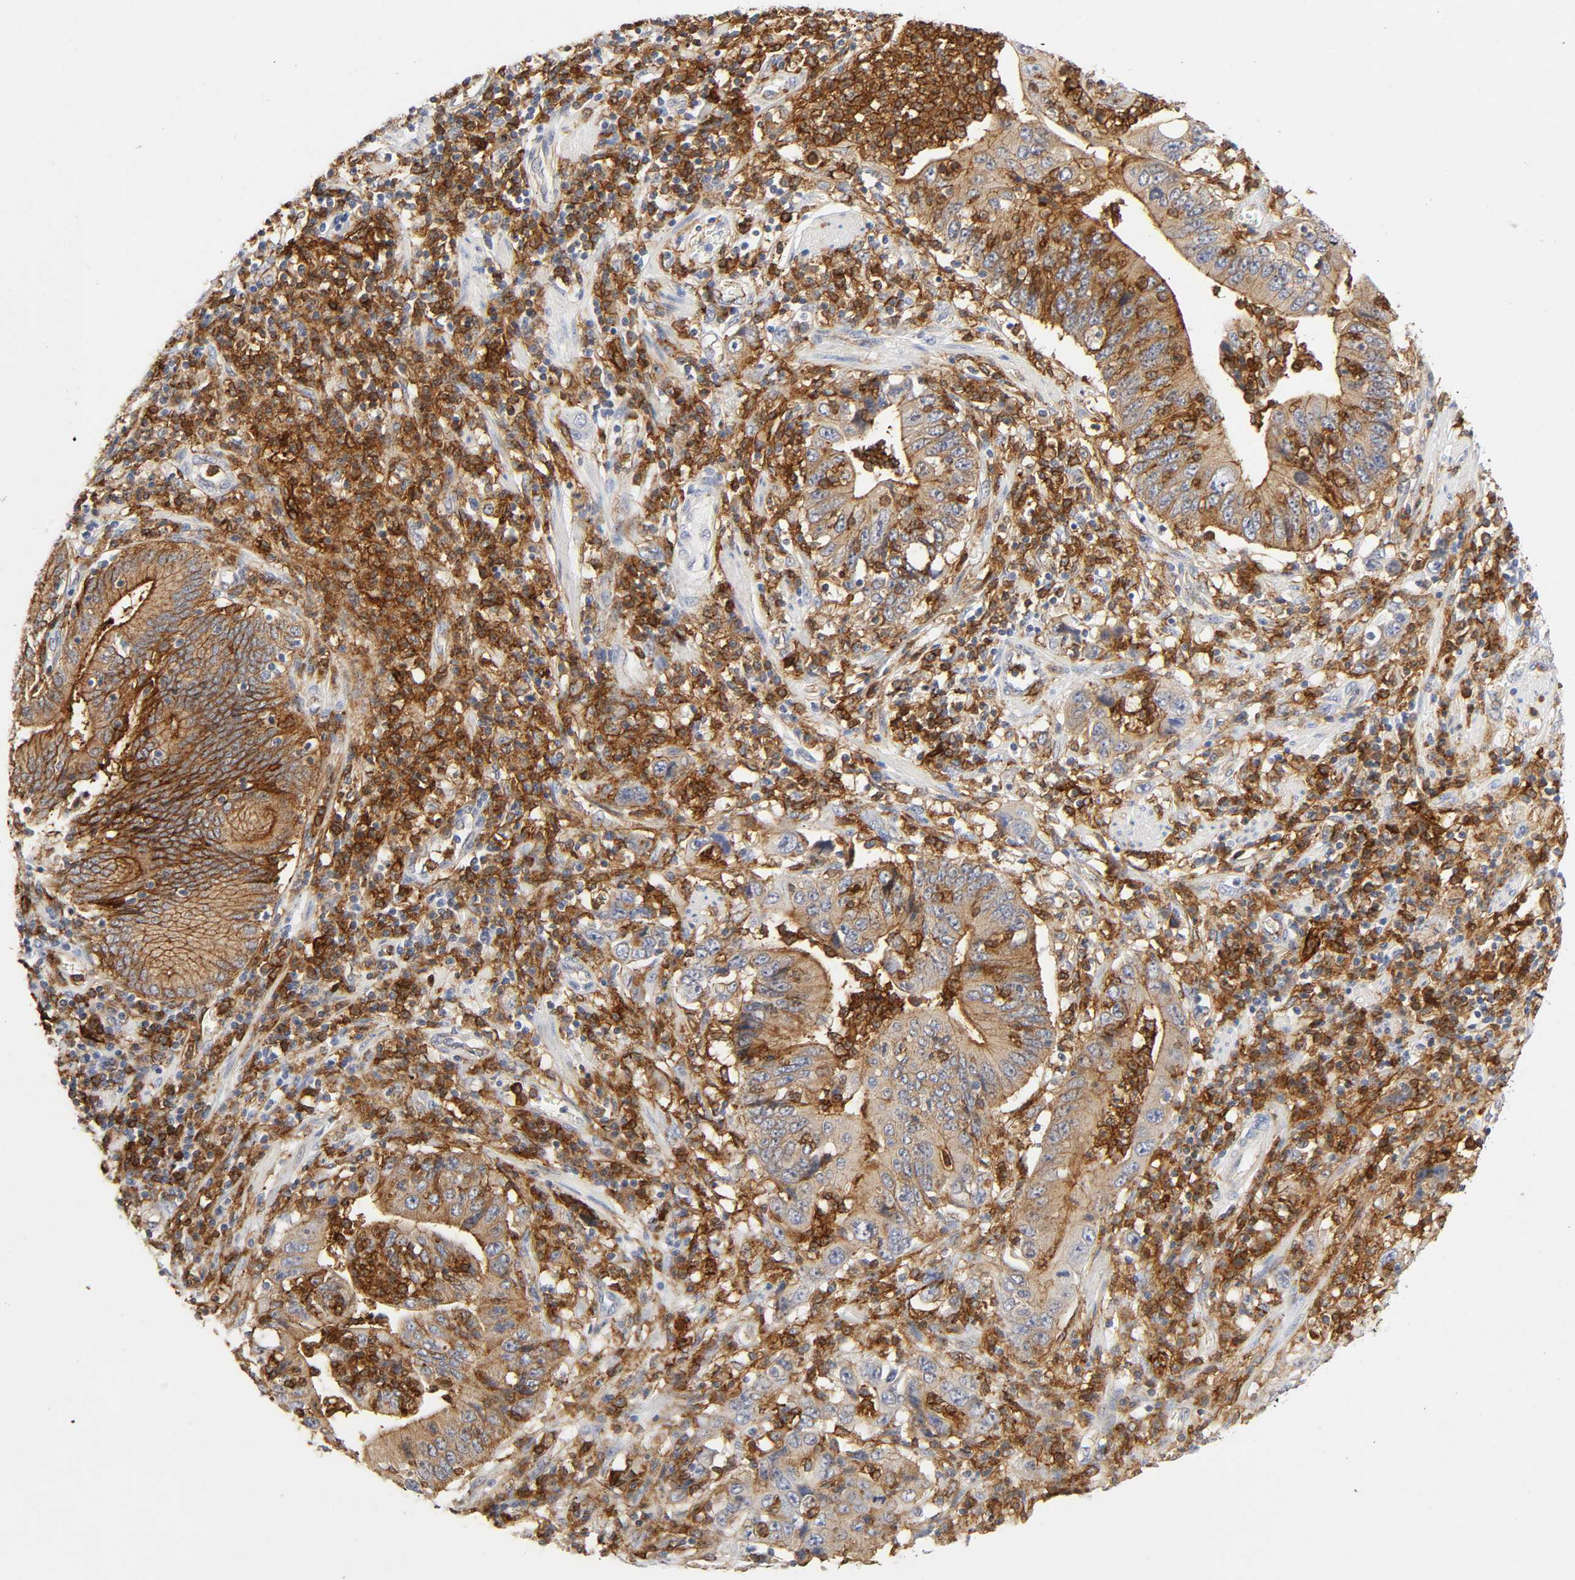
{"staining": {"intensity": "moderate", "quantity": ">75%", "location": "cytoplasmic/membranous"}, "tissue": "pancreatic cancer", "cell_type": "Tumor cells", "image_type": "cancer", "snomed": [{"axis": "morphology", "description": "Adenocarcinoma, NOS"}, {"axis": "topography", "description": "Pancreas"}], "caption": "DAB immunohistochemical staining of human adenocarcinoma (pancreatic) displays moderate cytoplasmic/membranous protein positivity in about >75% of tumor cells.", "gene": "LYN", "patient": {"sex": "female", "age": 48}}